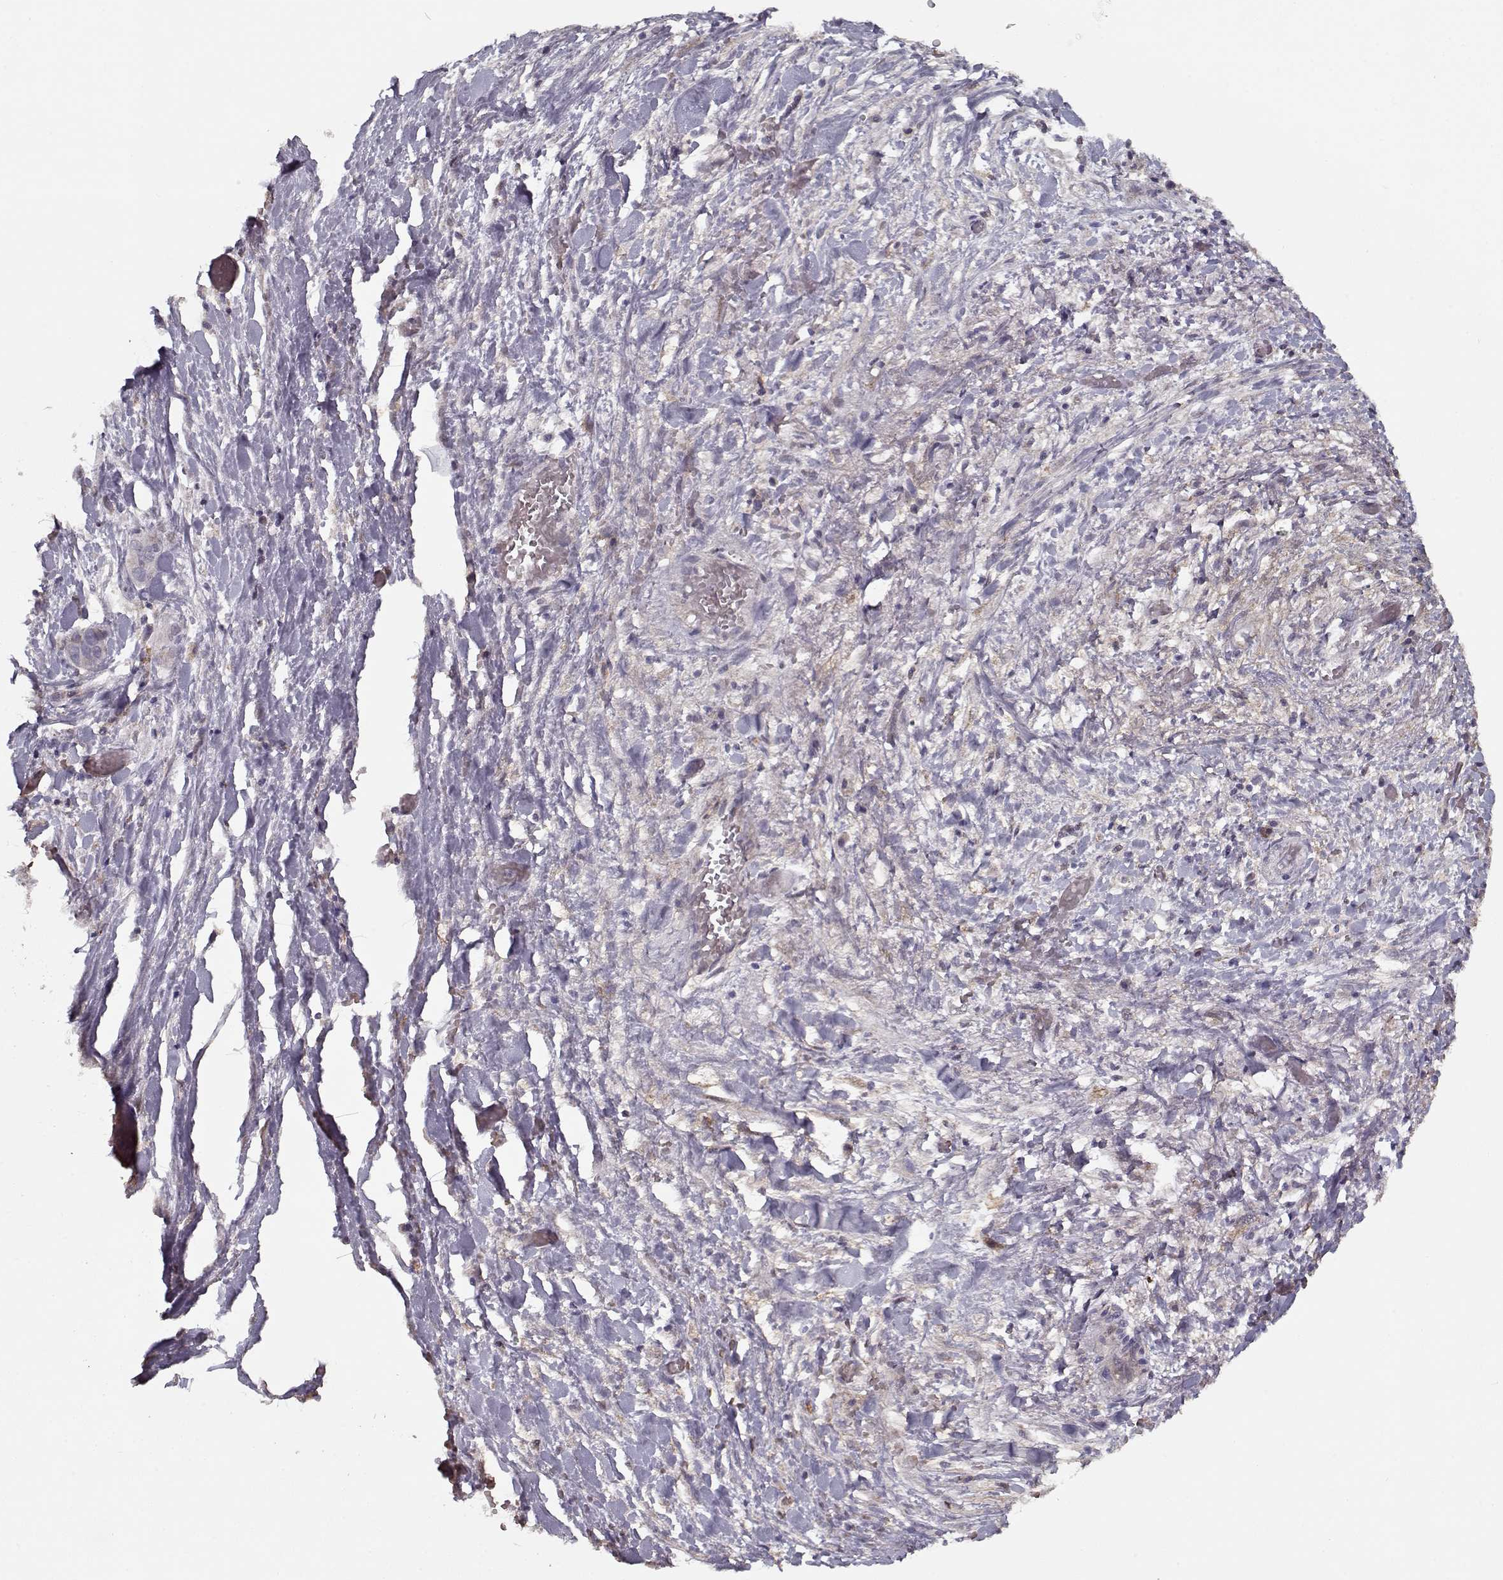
{"staining": {"intensity": "negative", "quantity": "none", "location": "none"}, "tissue": "liver cancer", "cell_type": "Tumor cells", "image_type": "cancer", "snomed": [{"axis": "morphology", "description": "Cholangiocarcinoma"}, {"axis": "topography", "description": "Liver"}], "caption": "A high-resolution histopathology image shows immunohistochemistry staining of cholangiocarcinoma (liver), which shows no significant staining in tumor cells.", "gene": "LAMA2", "patient": {"sex": "female", "age": 52}}